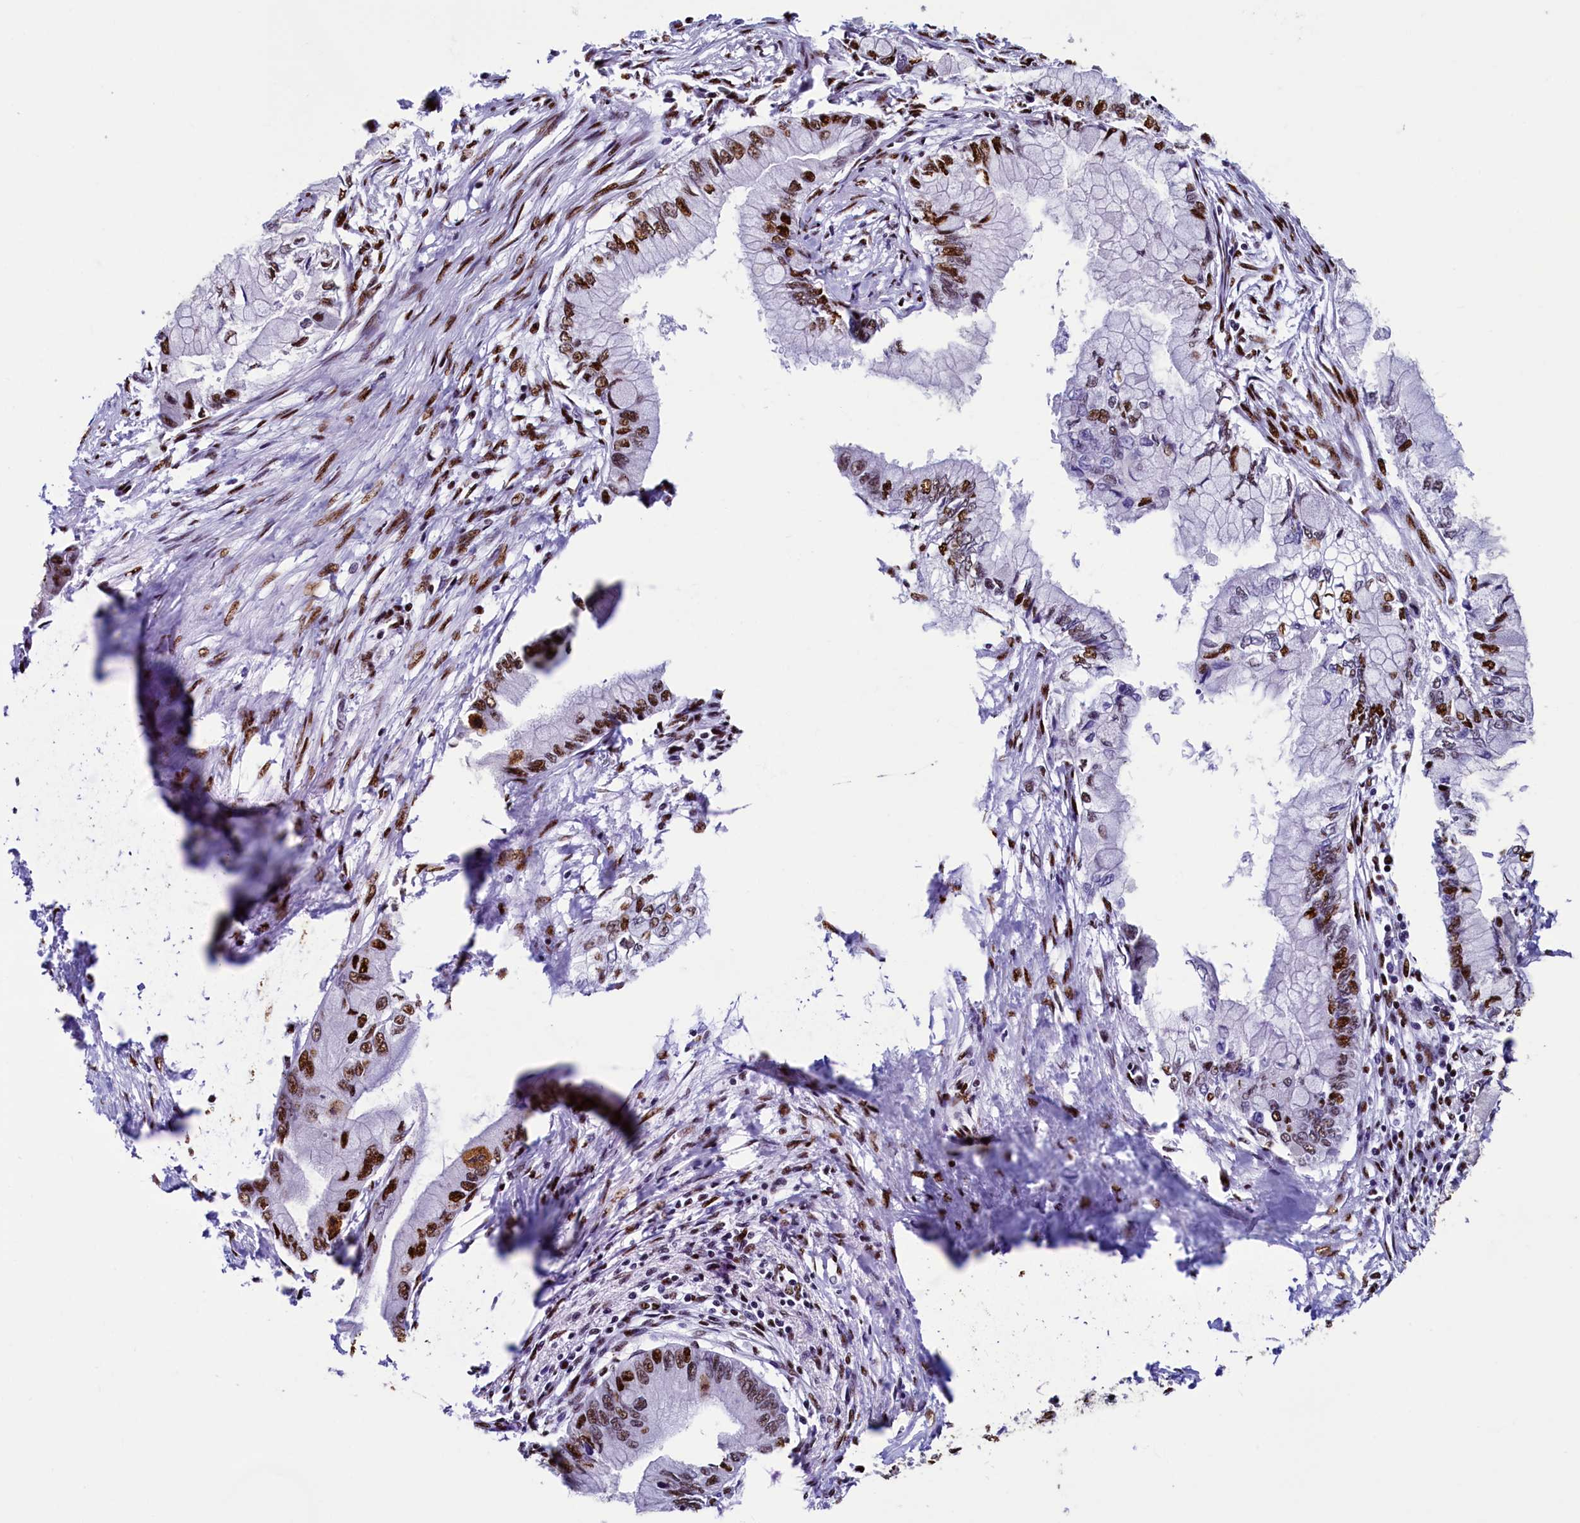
{"staining": {"intensity": "moderate", "quantity": ">75%", "location": "nuclear"}, "tissue": "pancreatic cancer", "cell_type": "Tumor cells", "image_type": "cancer", "snomed": [{"axis": "morphology", "description": "Adenocarcinoma, NOS"}, {"axis": "topography", "description": "Pancreas"}], "caption": "Tumor cells show moderate nuclear staining in approximately >75% of cells in adenocarcinoma (pancreatic).", "gene": "SRRM2", "patient": {"sex": "male", "age": 48}}